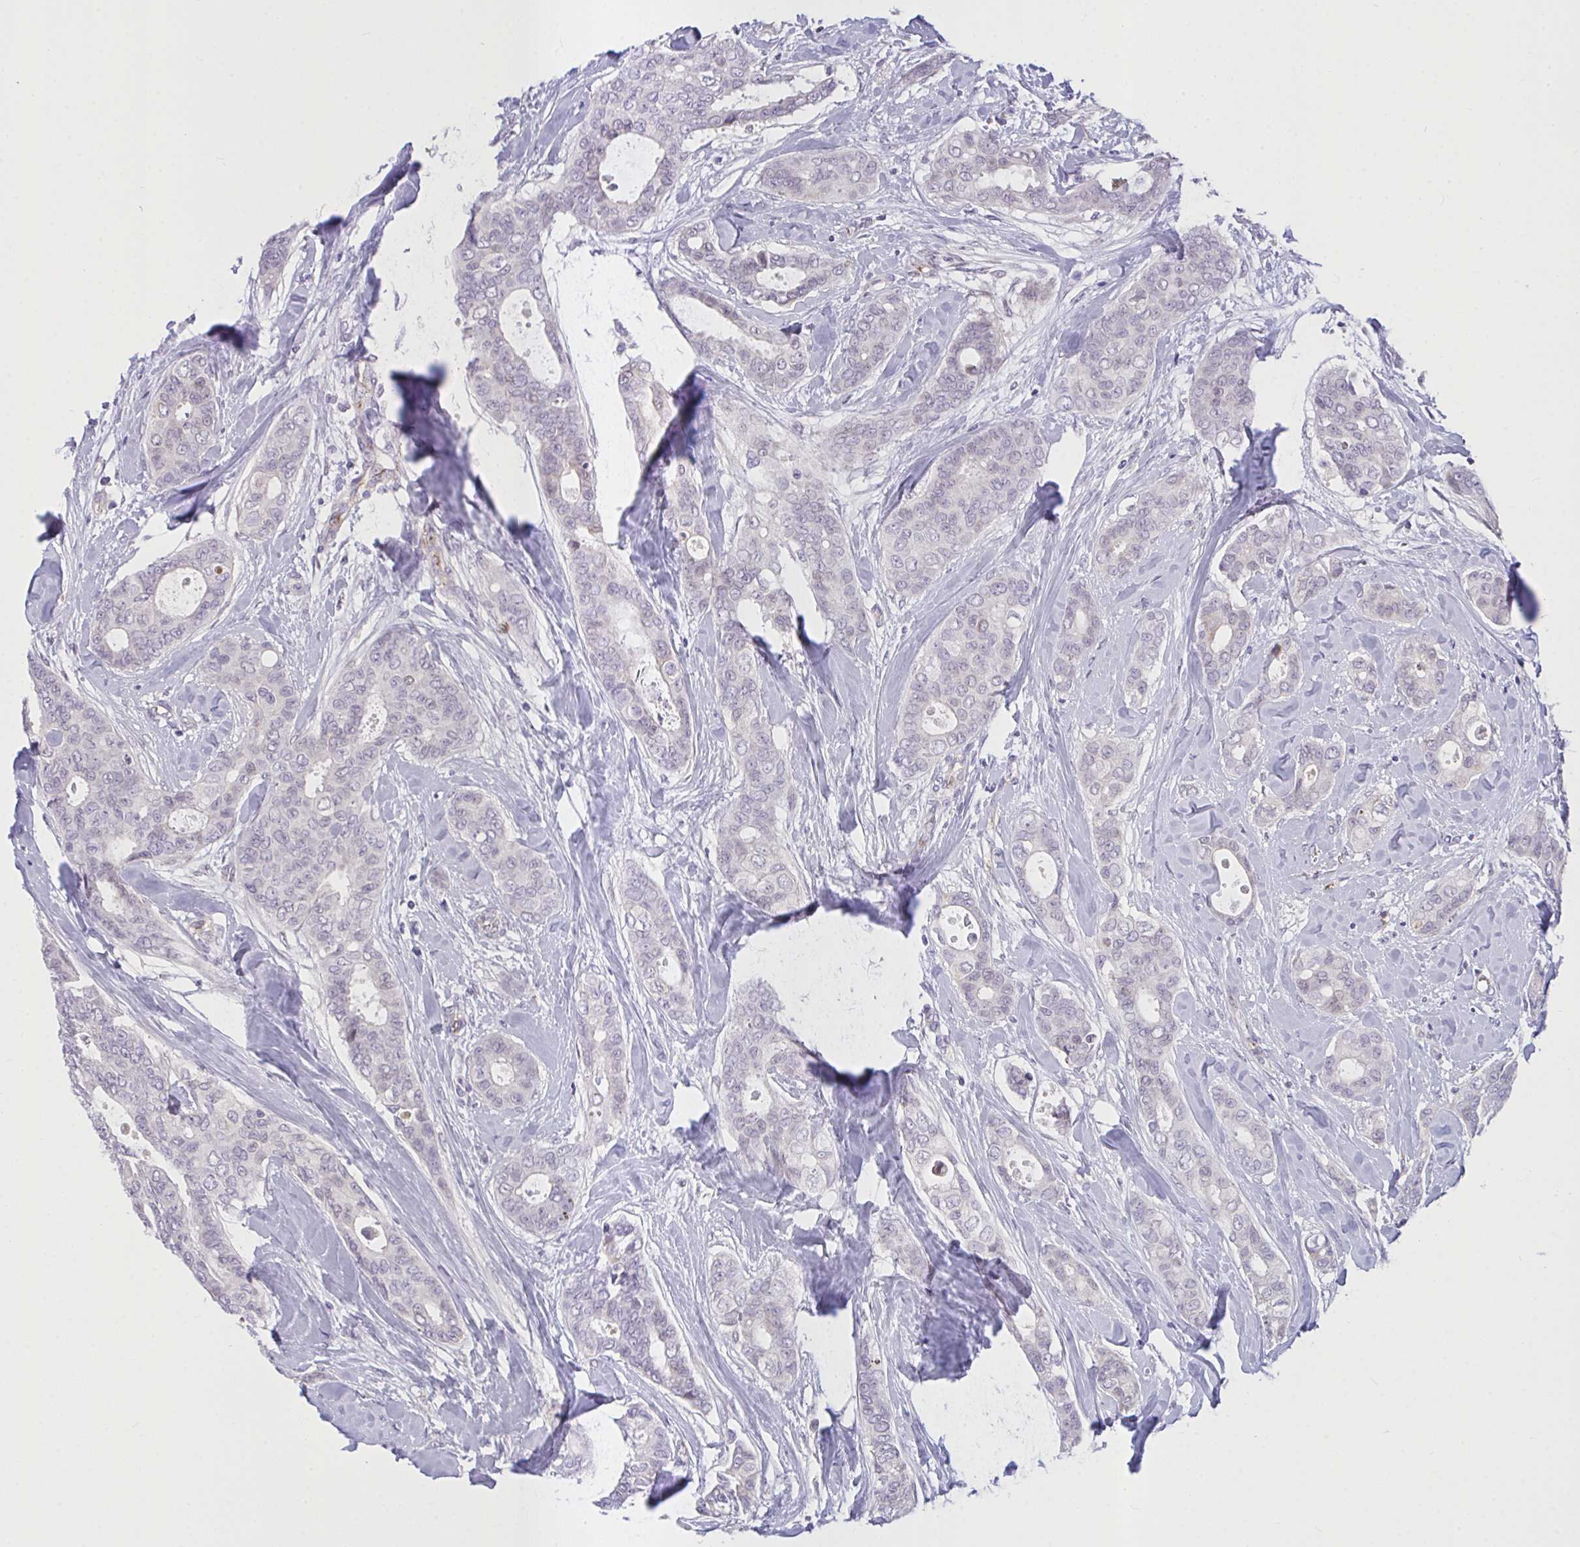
{"staining": {"intensity": "negative", "quantity": "none", "location": "none"}, "tissue": "breast cancer", "cell_type": "Tumor cells", "image_type": "cancer", "snomed": [{"axis": "morphology", "description": "Duct carcinoma"}, {"axis": "topography", "description": "Breast"}], "caption": "High magnification brightfield microscopy of intraductal carcinoma (breast) stained with DAB (3,3'-diaminobenzidine) (brown) and counterstained with hematoxylin (blue): tumor cells show no significant staining.", "gene": "SEMA6B", "patient": {"sex": "female", "age": 45}}